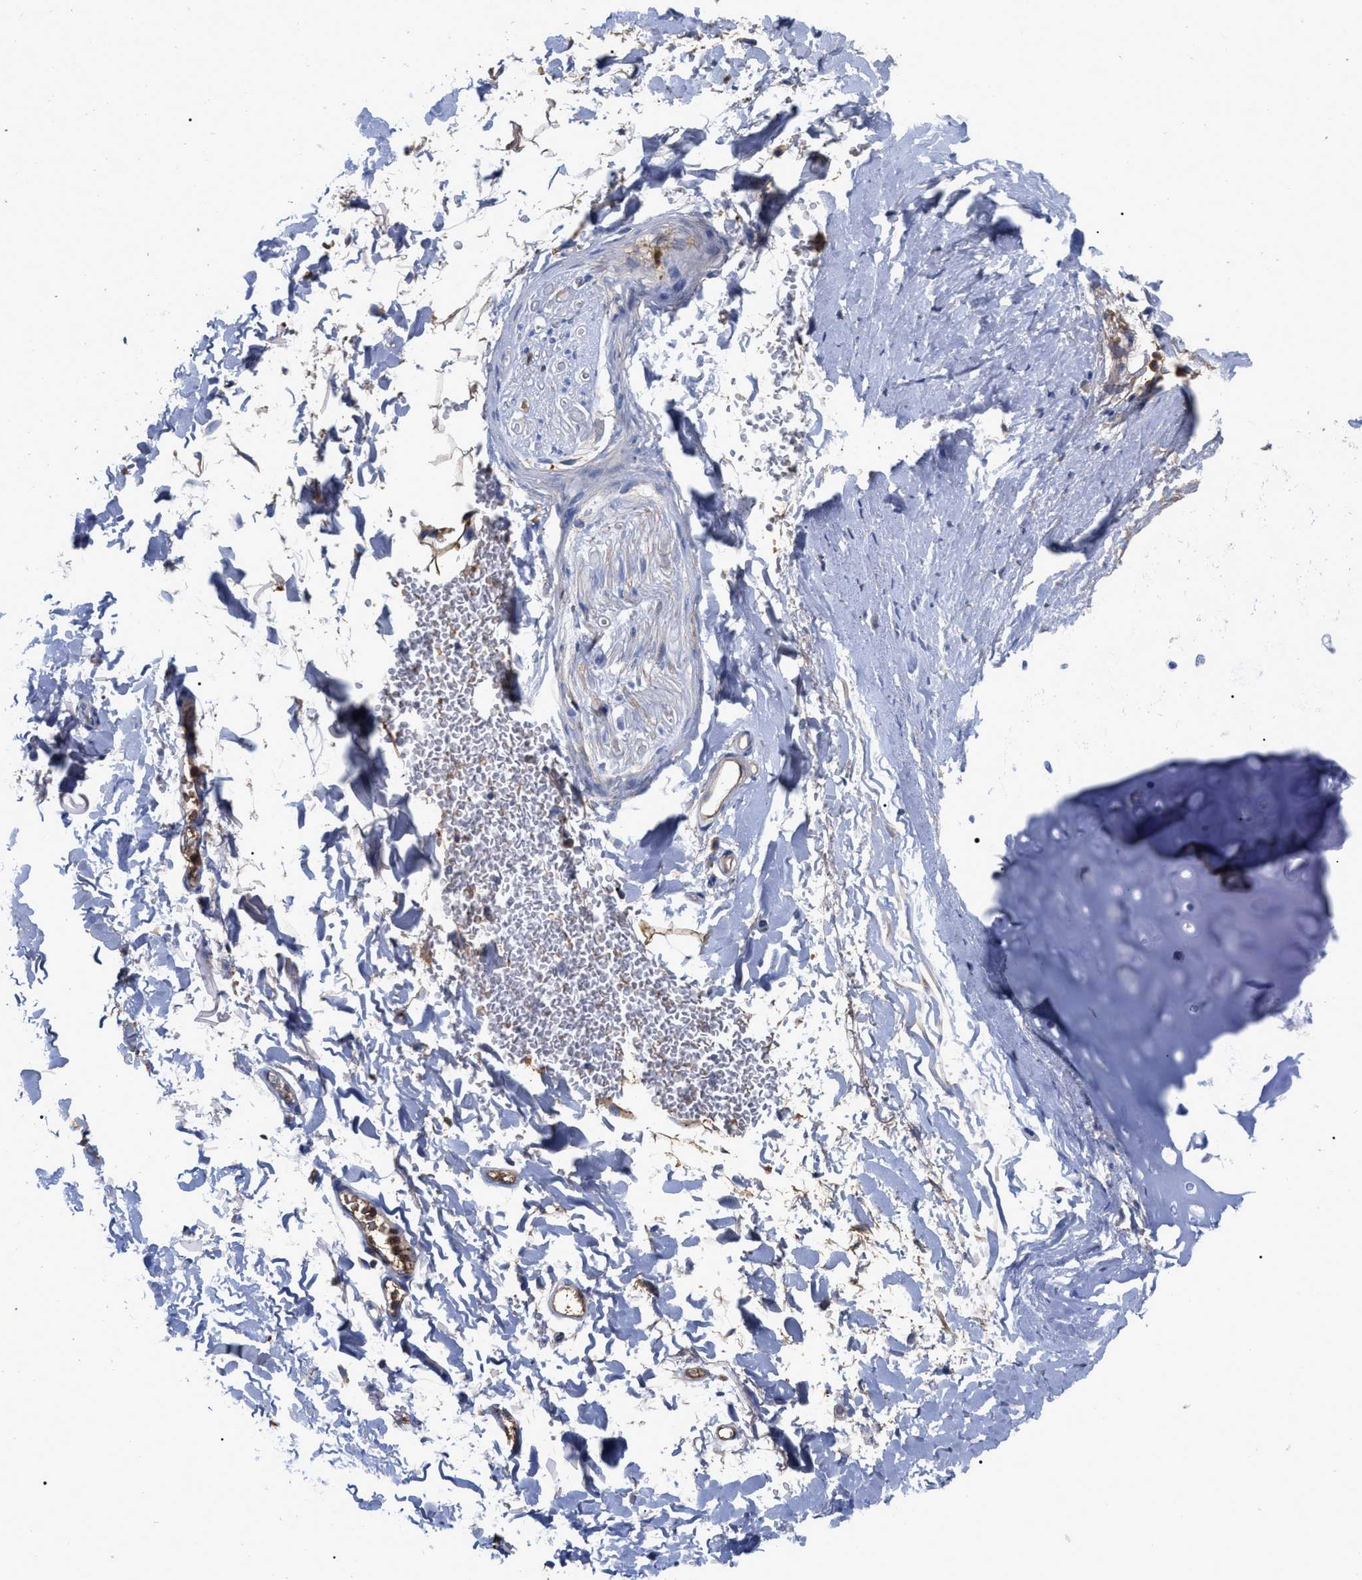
{"staining": {"intensity": "weak", "quantity": "<25%", "location": "cytoplasmic/membranous"}, "tissue": "adipose tissue", "cell_type": "Adipocytes", "image_type": "normal", "snomed": [{"axis": "morphology", "description": "Normal tissue, NOS"}, {"axis": "topography", "description": "Cartilage tissue"}, {"axis": "topography", "description": "Bronchus"}], "caption": "This micrograph is of normal adipose tissue stained with IHC to label a protein in brown with the nuclei are counter-stained blue. There is no expression in adipocytes.", "gene": "IGHV5", "patient": {"sex": "female", "age": 73}}